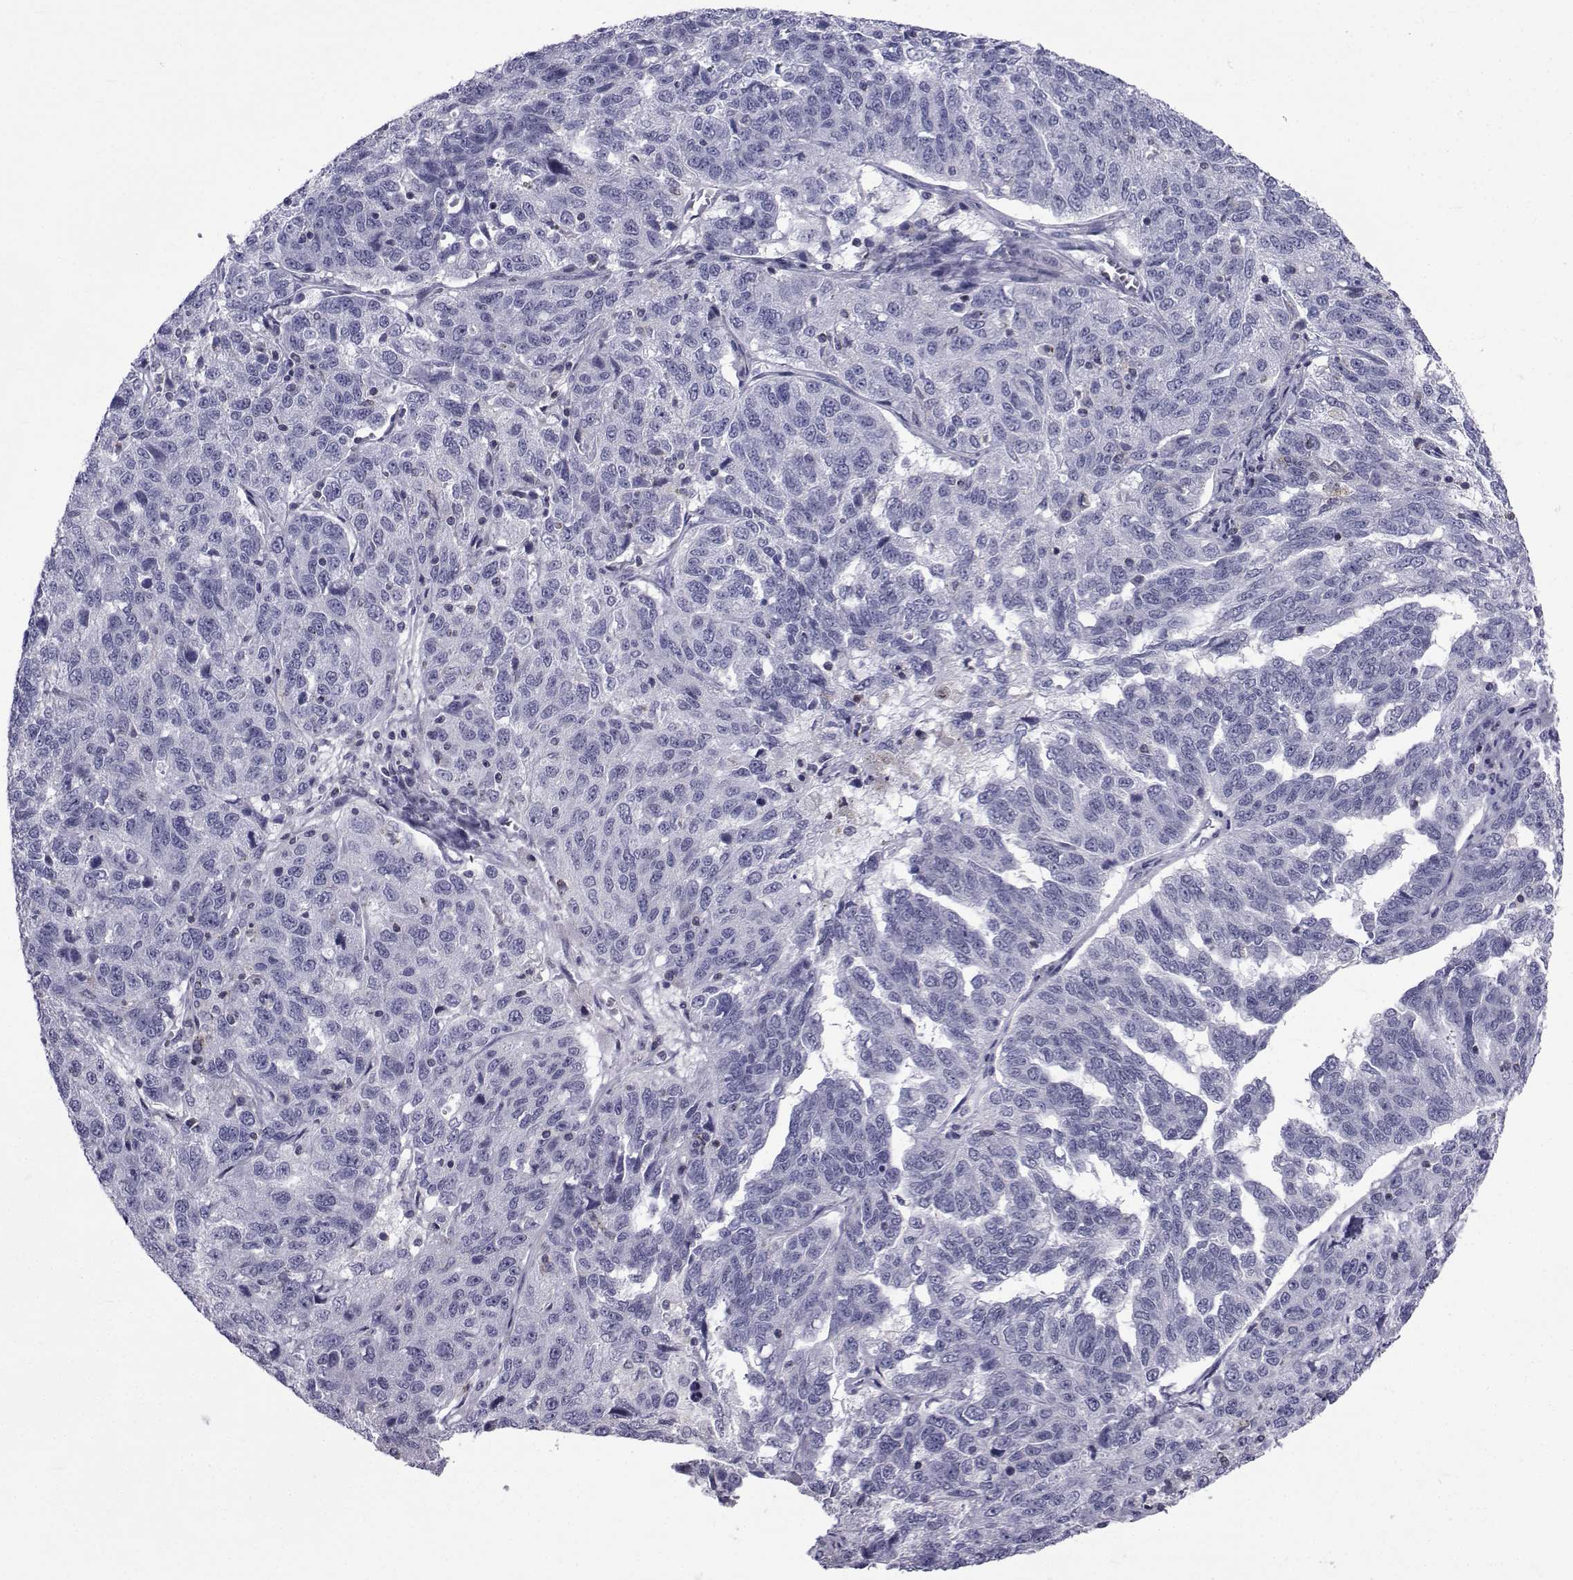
{"staining": {"intensity": "negative", "quantity": "none", "location": "none"}, "tissue": "ovarian cancer", "cell_type": "Tumor cells", "image_type": "cancer", "snomed": [{"axis": "morphology", "description": "Cystadenocarcinoma, serous, NOS"}, {"axis": "topography", "description": "Ovary"}], "caption": "Immunohistochemistry photomicrograph of neoplastic tissue: human ovarian cancer (serous cystadenocarcinoma) stained with DAB (3,3'-diaminobenzidine) displays no significant protein expression in tumor cells. The staining was performed using DAB to visualize the protein expression in brown, while the nuclei were stained in blue with hematoxylin (Magnification: 20x).", "gene": "PDE6H", "patient": {"sex": "female", "age": 71}}